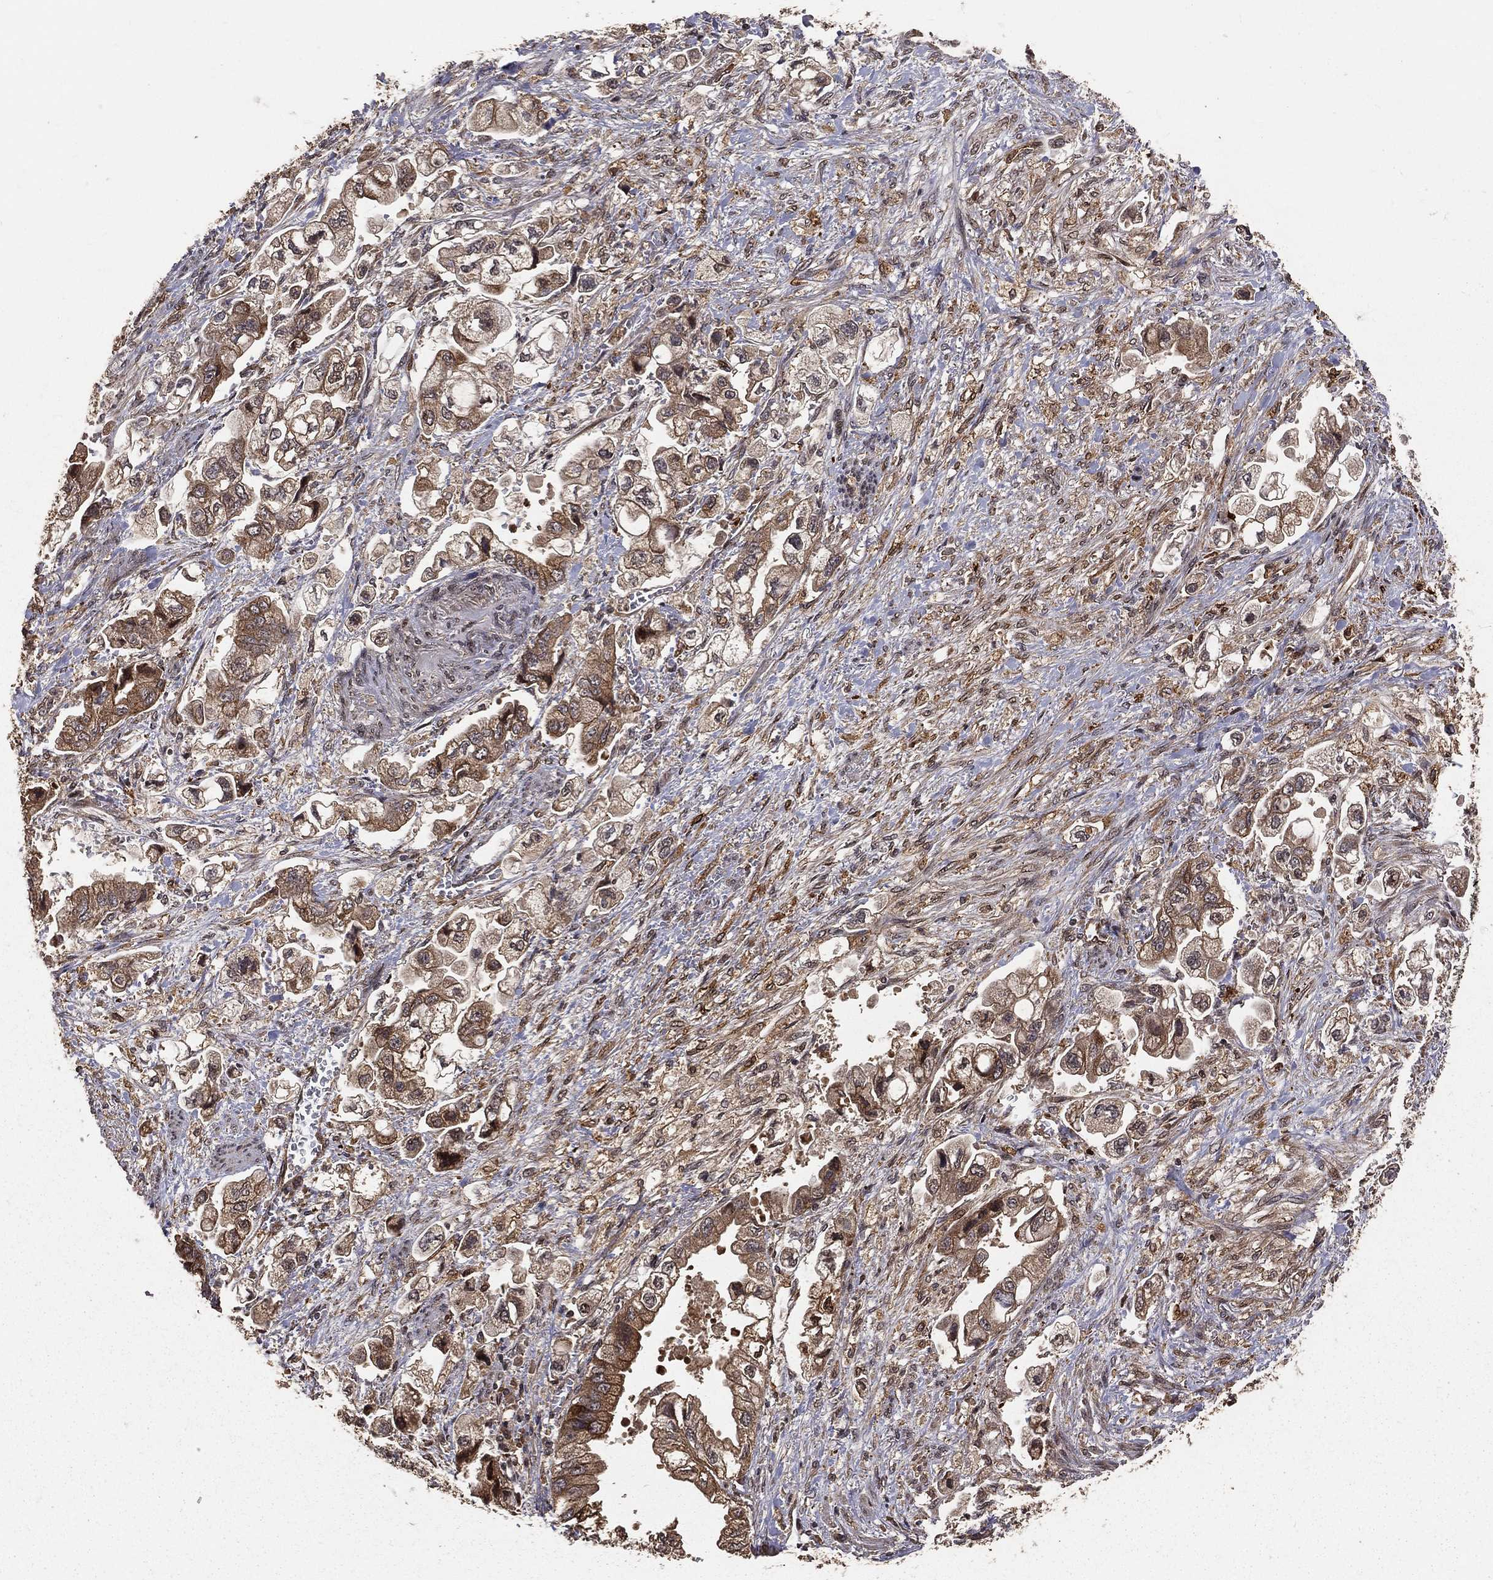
{"staining": {"intensity": "moderate", "quantity": "<25%", "location": "cytoplasmic/membranous"}, "tissue": "stomach cancer", "cell_type": "Tumor cells", "image_type": "cancer", "snomed": [{"axis": "morphology", "description": "Normal tissue, NOS"}, {"axis": "morphology", "description": "Adenocarcinoma, NOS"}, {"axis": "topography", "description": "Stomach"}], "caption": "A brown stain labels moderate cytoplasmic/membranous positivity of a protein in human stomach cancer tumor cells. The protein of interest is stained brown, and the nuclei are stained in blue (DAB (3,3'-diaminobenzidine) IHC with brightfield microscopy, high magnification).", "gene": "MAPK1", "patient": {"sex": "male", "age": 62}}